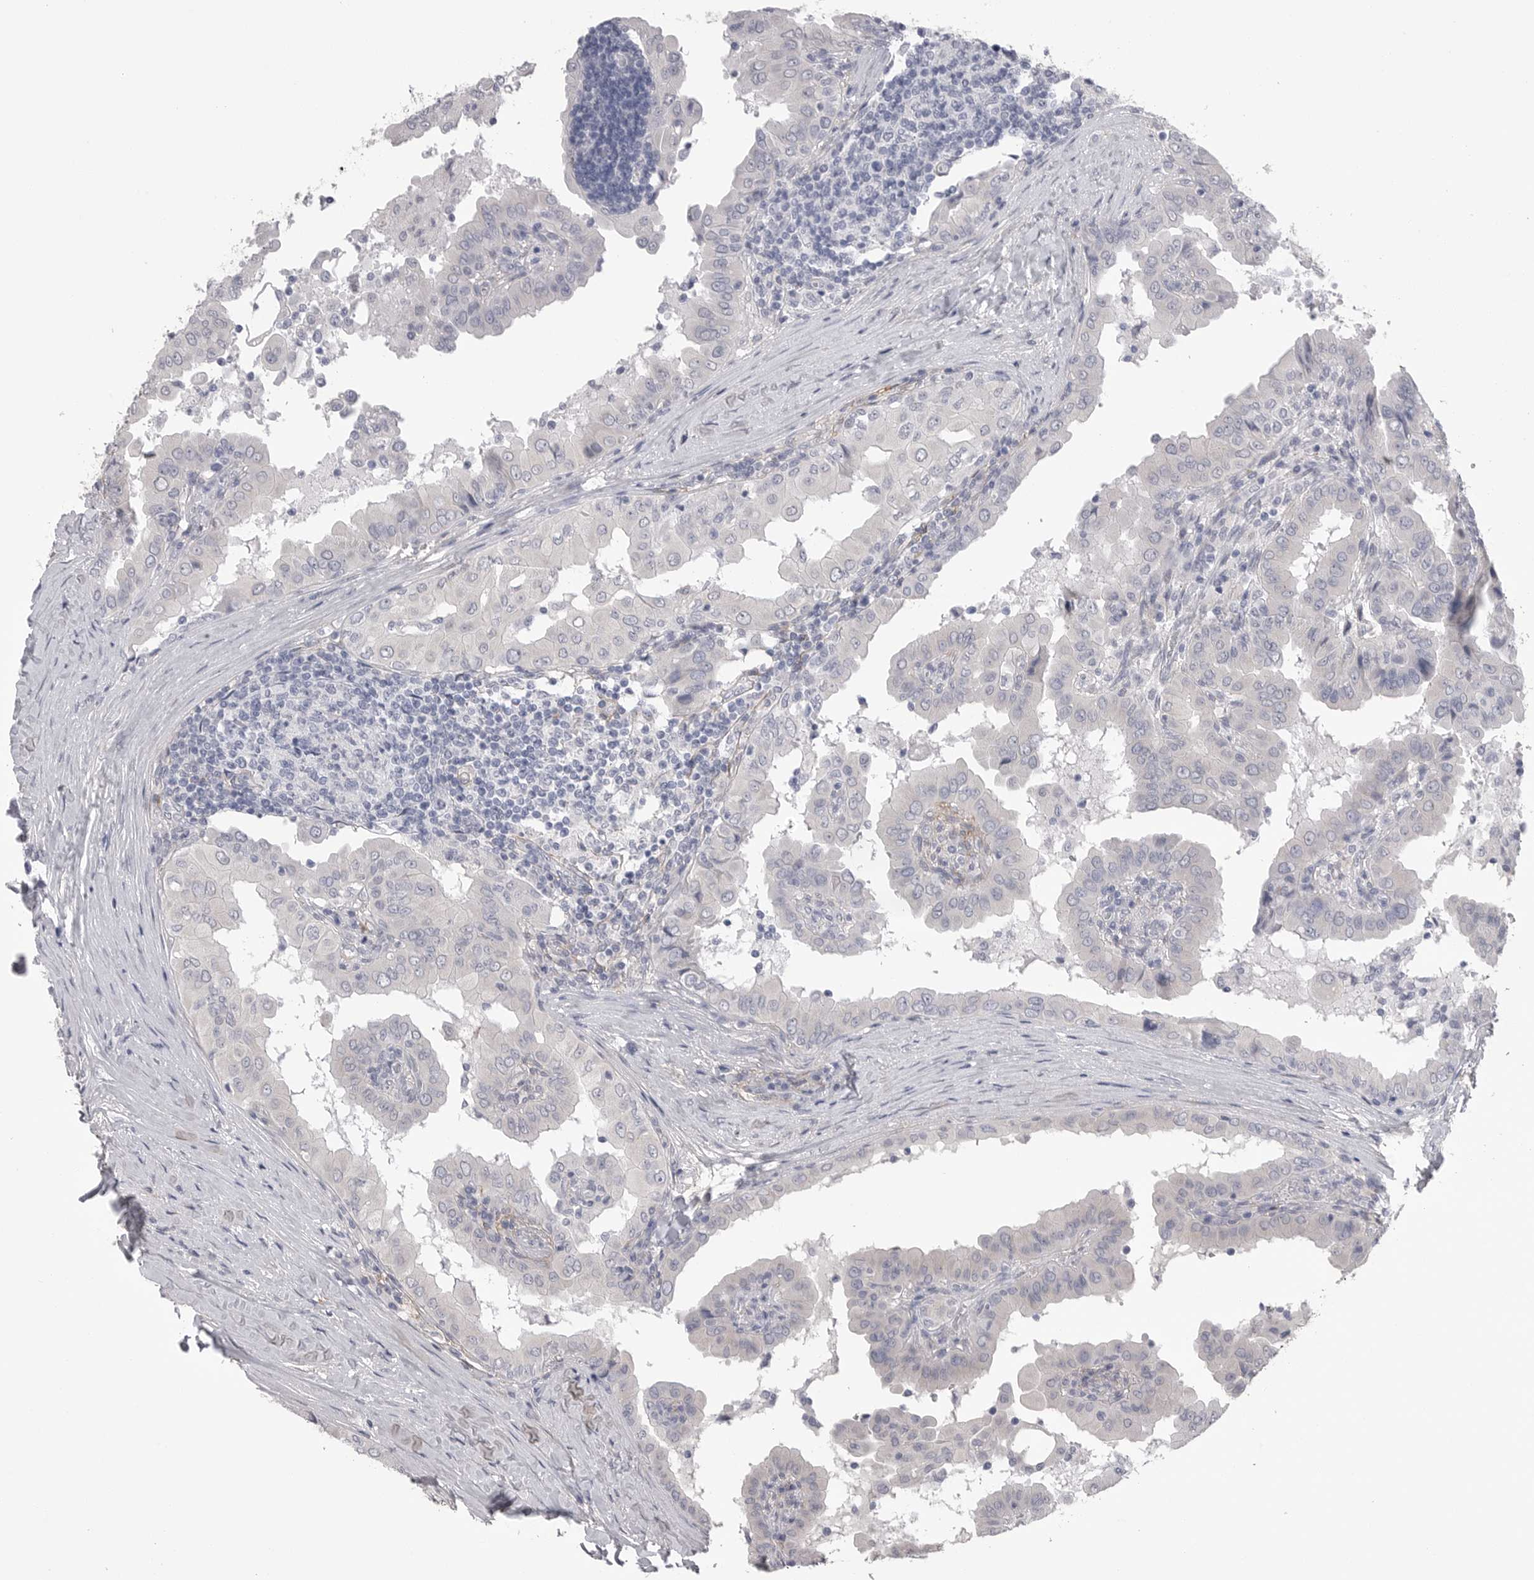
{"staining": {"intensity": "negative", "quantity": "none", "location": "none"}, "tissue": "thyroid cancer", "cell_type": "Tumor cells", "image_type": "cancer", "snomed": [{"axis": "morphology", "description": "Papillary adenocarcinoma, NOS"}, {"axis": "topography", "description": "Thyroid gland"}], "caption": "The micrograph reveals no staining of tumor cells in thyroid cancer.", "gene": "AKAP12", "patient": {"sex": "male", "age": 33}}